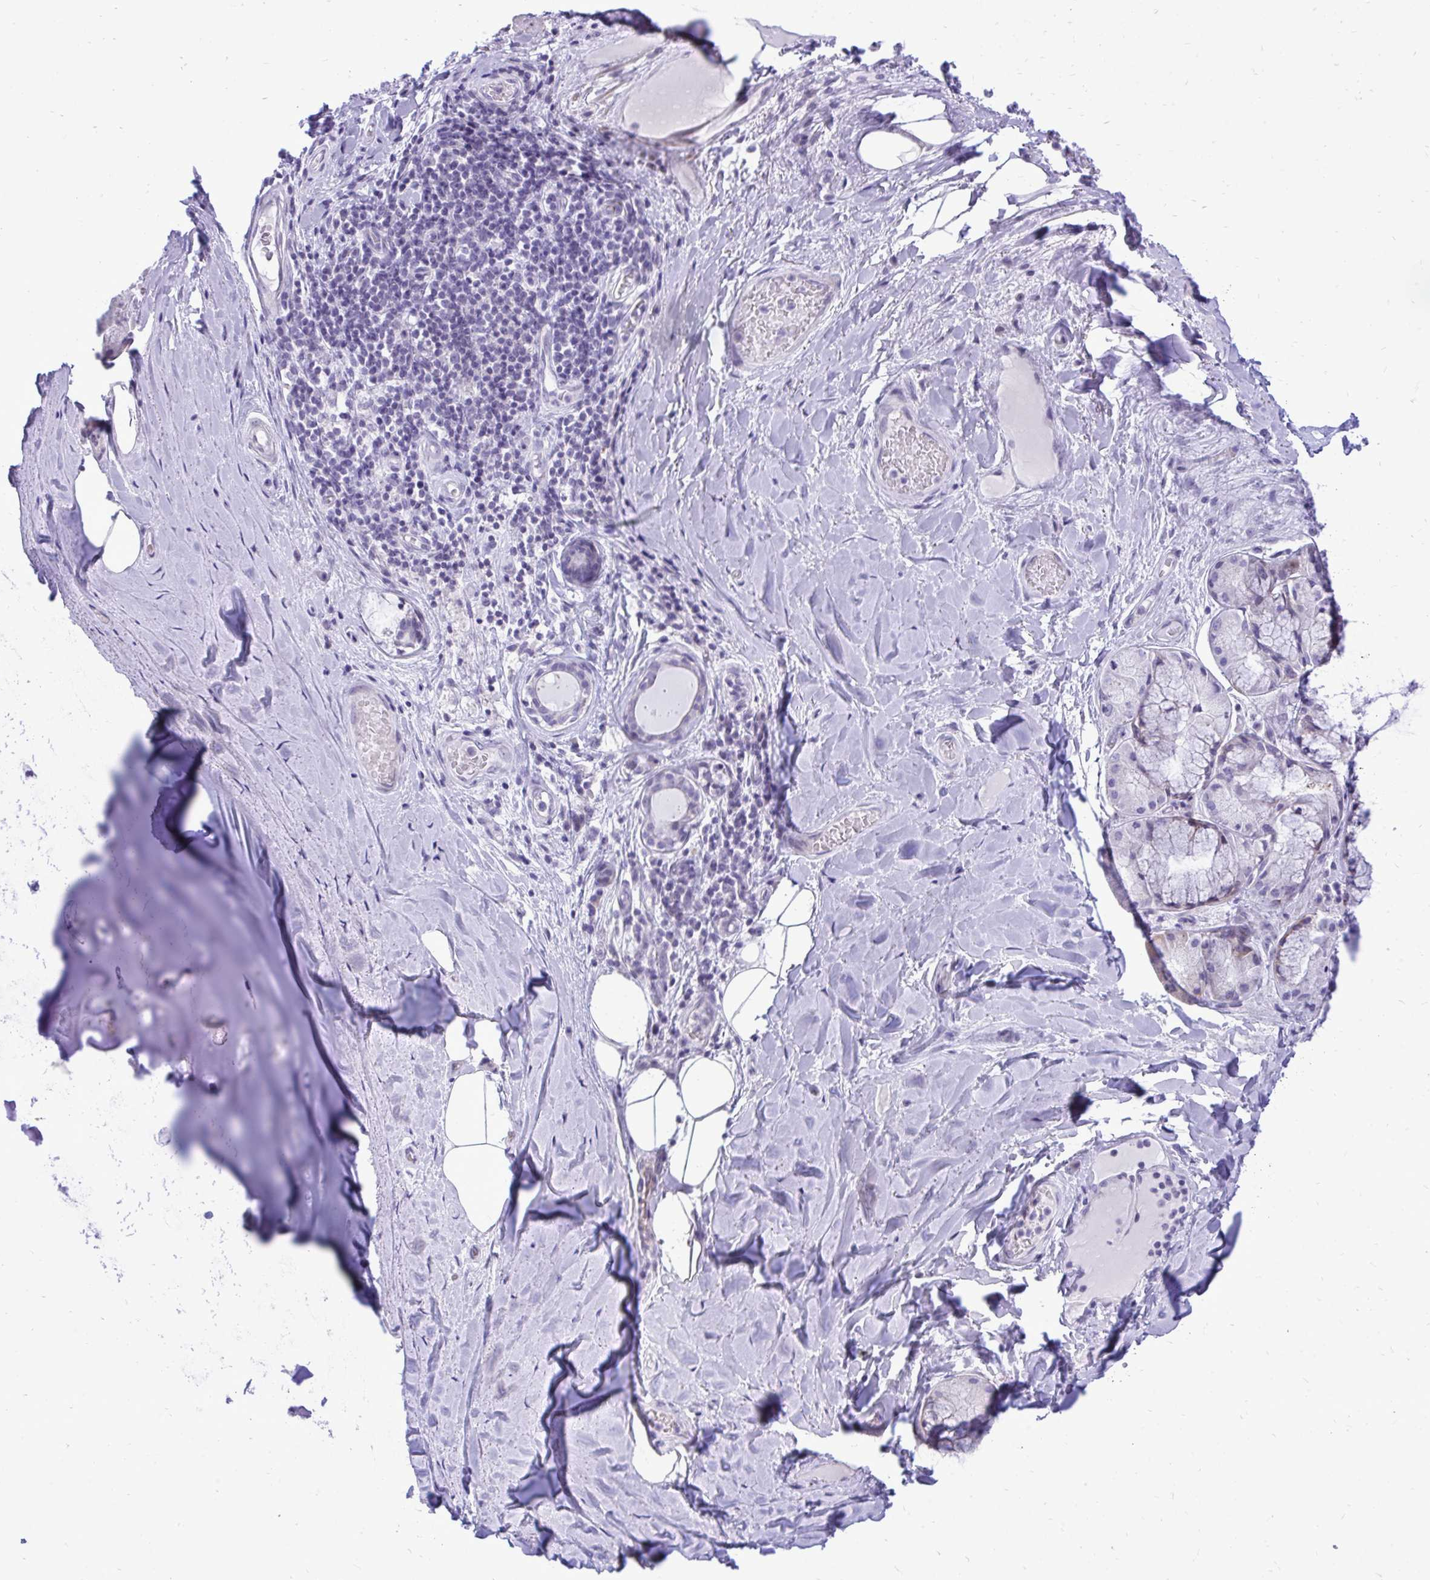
{"staining": {"intensity": "negative", "quantity": "none", "location": "none"}, "tissue": "adipose tissue", "cell_type": "Adipocytes", "image_type": "normal", "snomed": [{"axis": "morphology", "description": "Normal tissue, NOS"}, {"axis": "topography", "description": "Cartilage tissue"}, {"axis": "topography", "description": "Bronchus"}], "caption": "Immunohistochemistry image of benign adipose tissue: human adipose tissue stained with DAB (3,3'-diaminobenzidine) shows no significant protein positivity in adipocytes. (DAB (3,3'-diaminobenzidine) immunohistochemistry with hematoxylin counter stain).", "gene": "GABRA1", "patient": {"sex": "male", "age": 64}}